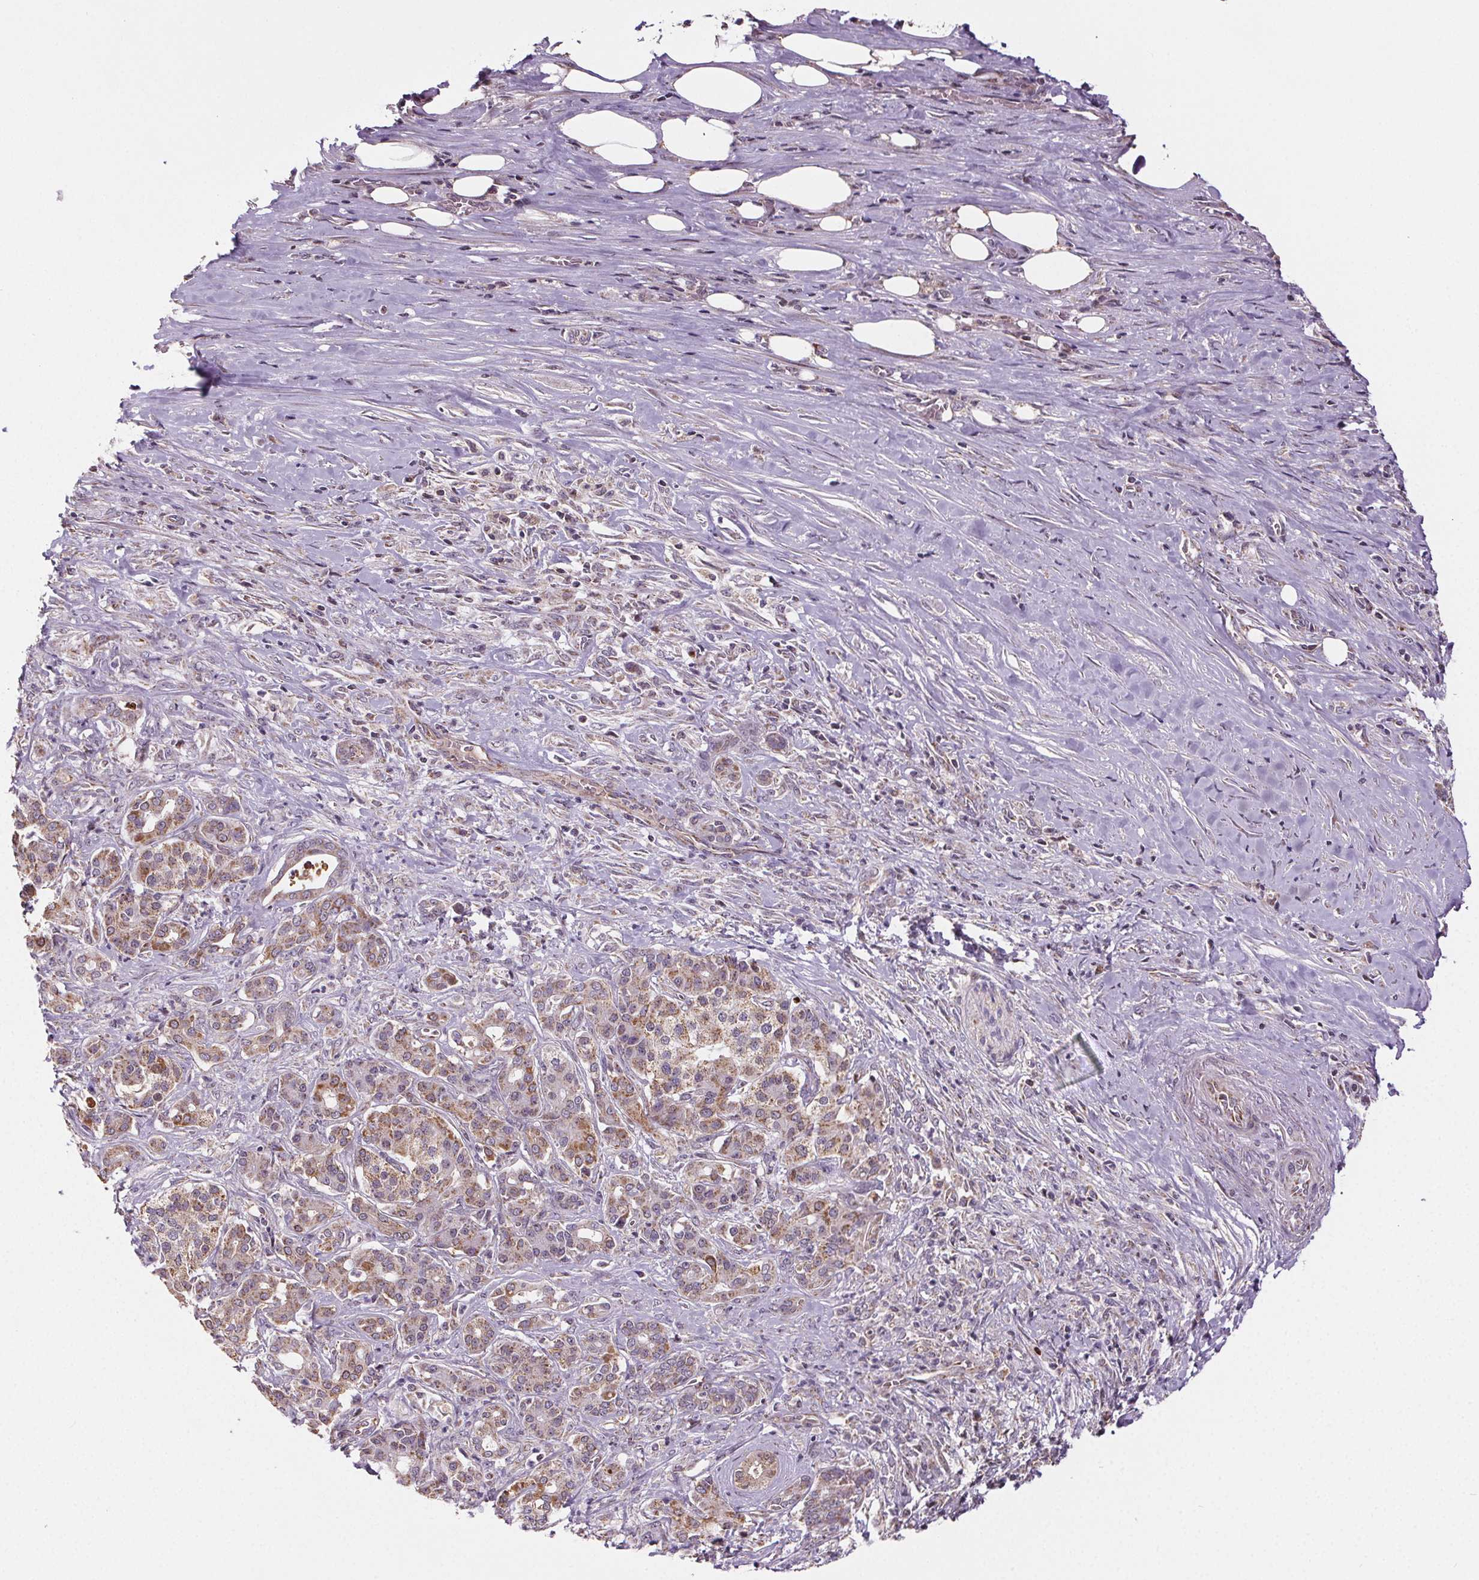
{"staining": {"intensity": "moderate", "quantity": ">75%", "location": "cytoplasmic/membranous"}, "tissue": "pancreatic cancer", "cell_type": "Tumor cells", "image_type": "cancer", "snomed": [{"axis": "morphology", "description": "Normal tissue, NOS"}, {"axis": "morphology", "description": "Inflammation, NOS"}, {"axis": "morphology", "description": "Adenocarcinoma, NOS"}, {"axis": "topography", "description": "Pancreas"}], "caption": "Tumor cells reveal medium levels of moderate cytoplasmic/membranous staining in about >75% of cells in adenocarcinoma (pancreatic).", "gene": "SUCLA2", "patient": {"sex": "male", "age": 57}}